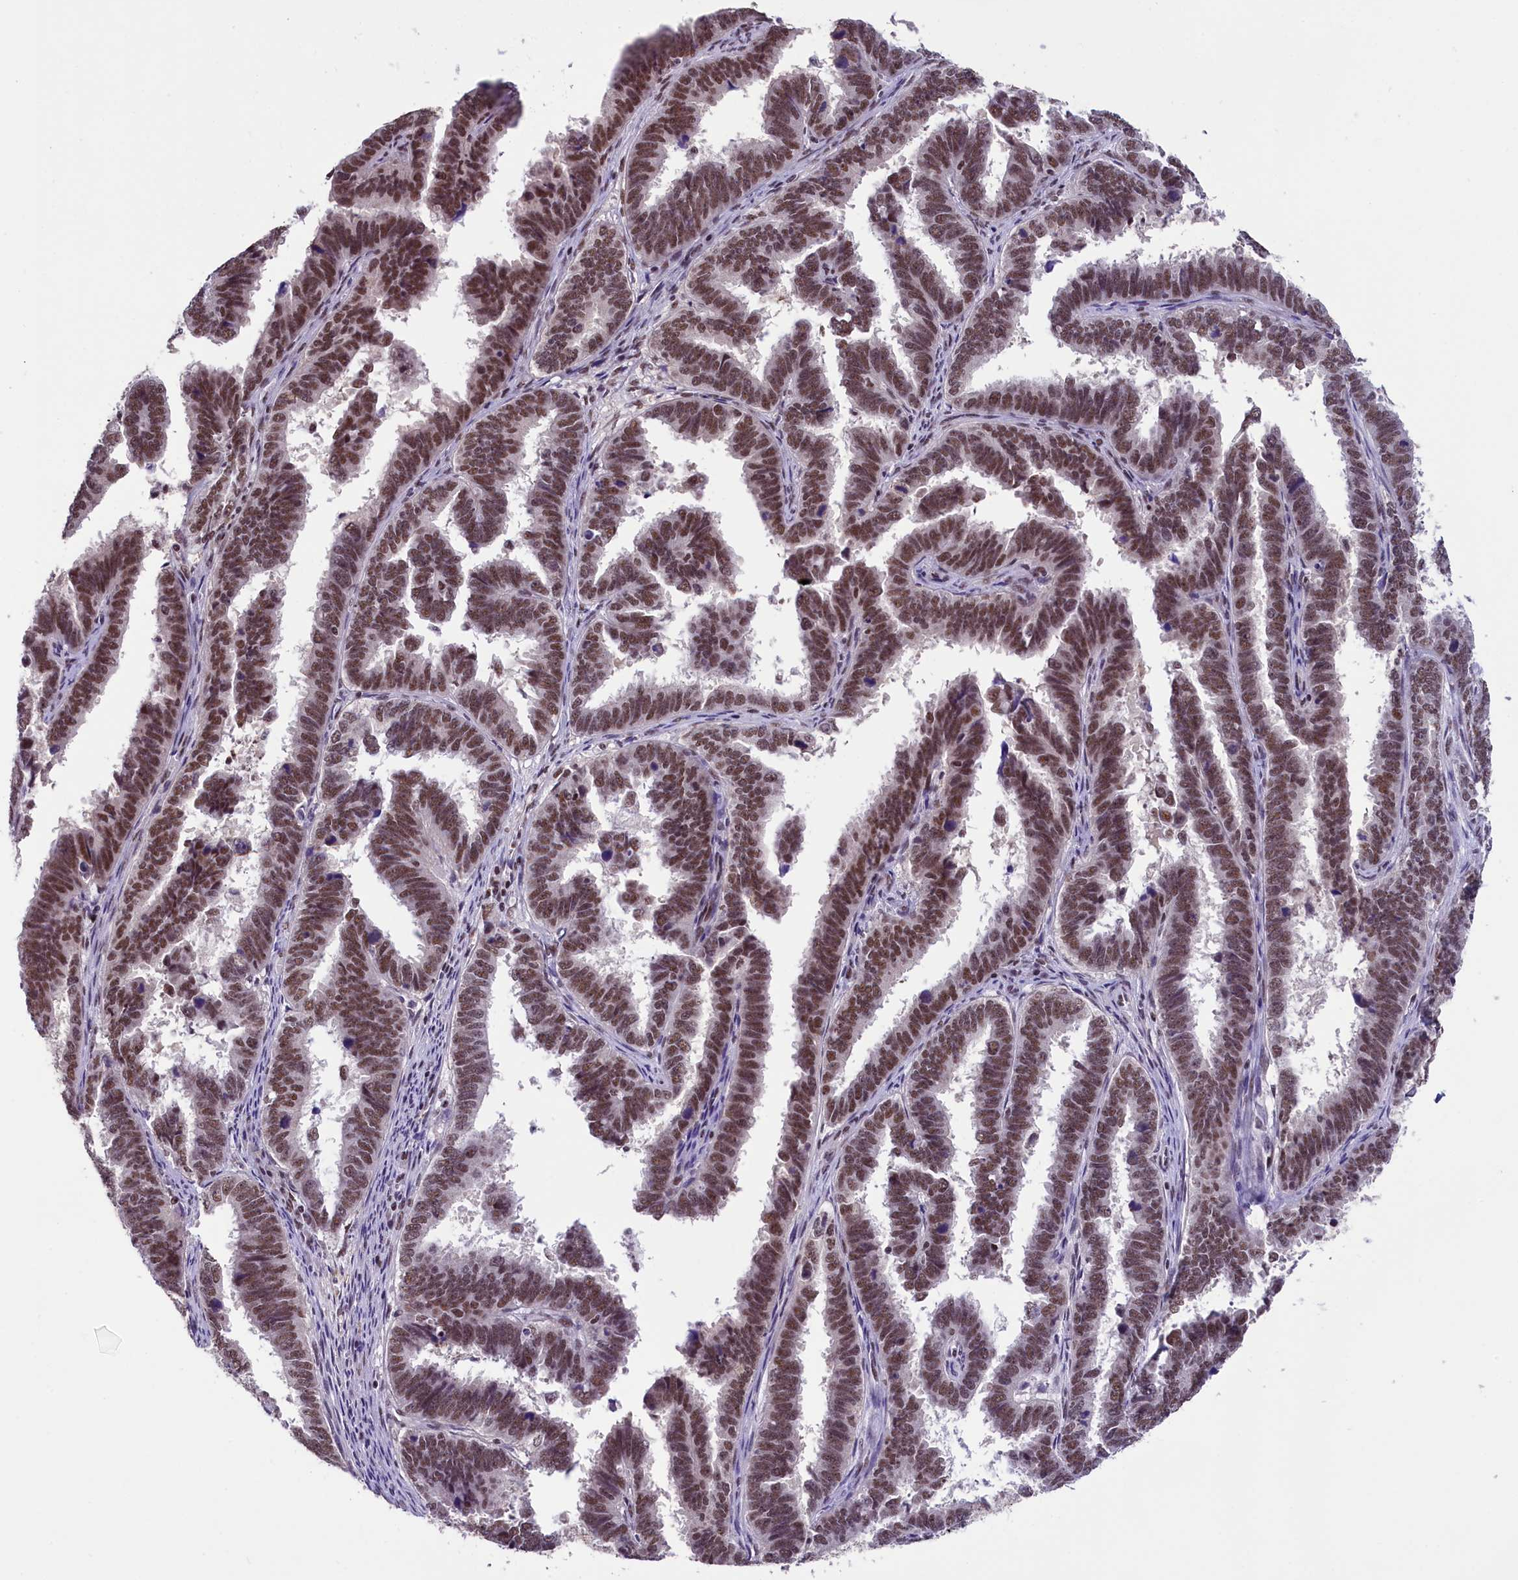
{"staining": {"intensity": "moderate", "quantity": ">75%", "location": "nuclear"}, "tissue": "endometrial cancer", "cell_type": "Tumor cells", "image_type": "cancer", "snomed": [{"axis": "morphology", "description": "Adenocarcinoma, NOS"}, {"axis": "topography", "description": "Endometrium"}], "caption": "The immunohistochemical stain labels moderate nuclear positivity in tumor cells of adenocarcinoma (endometrial) tissue.", "gene": "ZC3H4", "patient": {"sex": "female", "age": 75}}